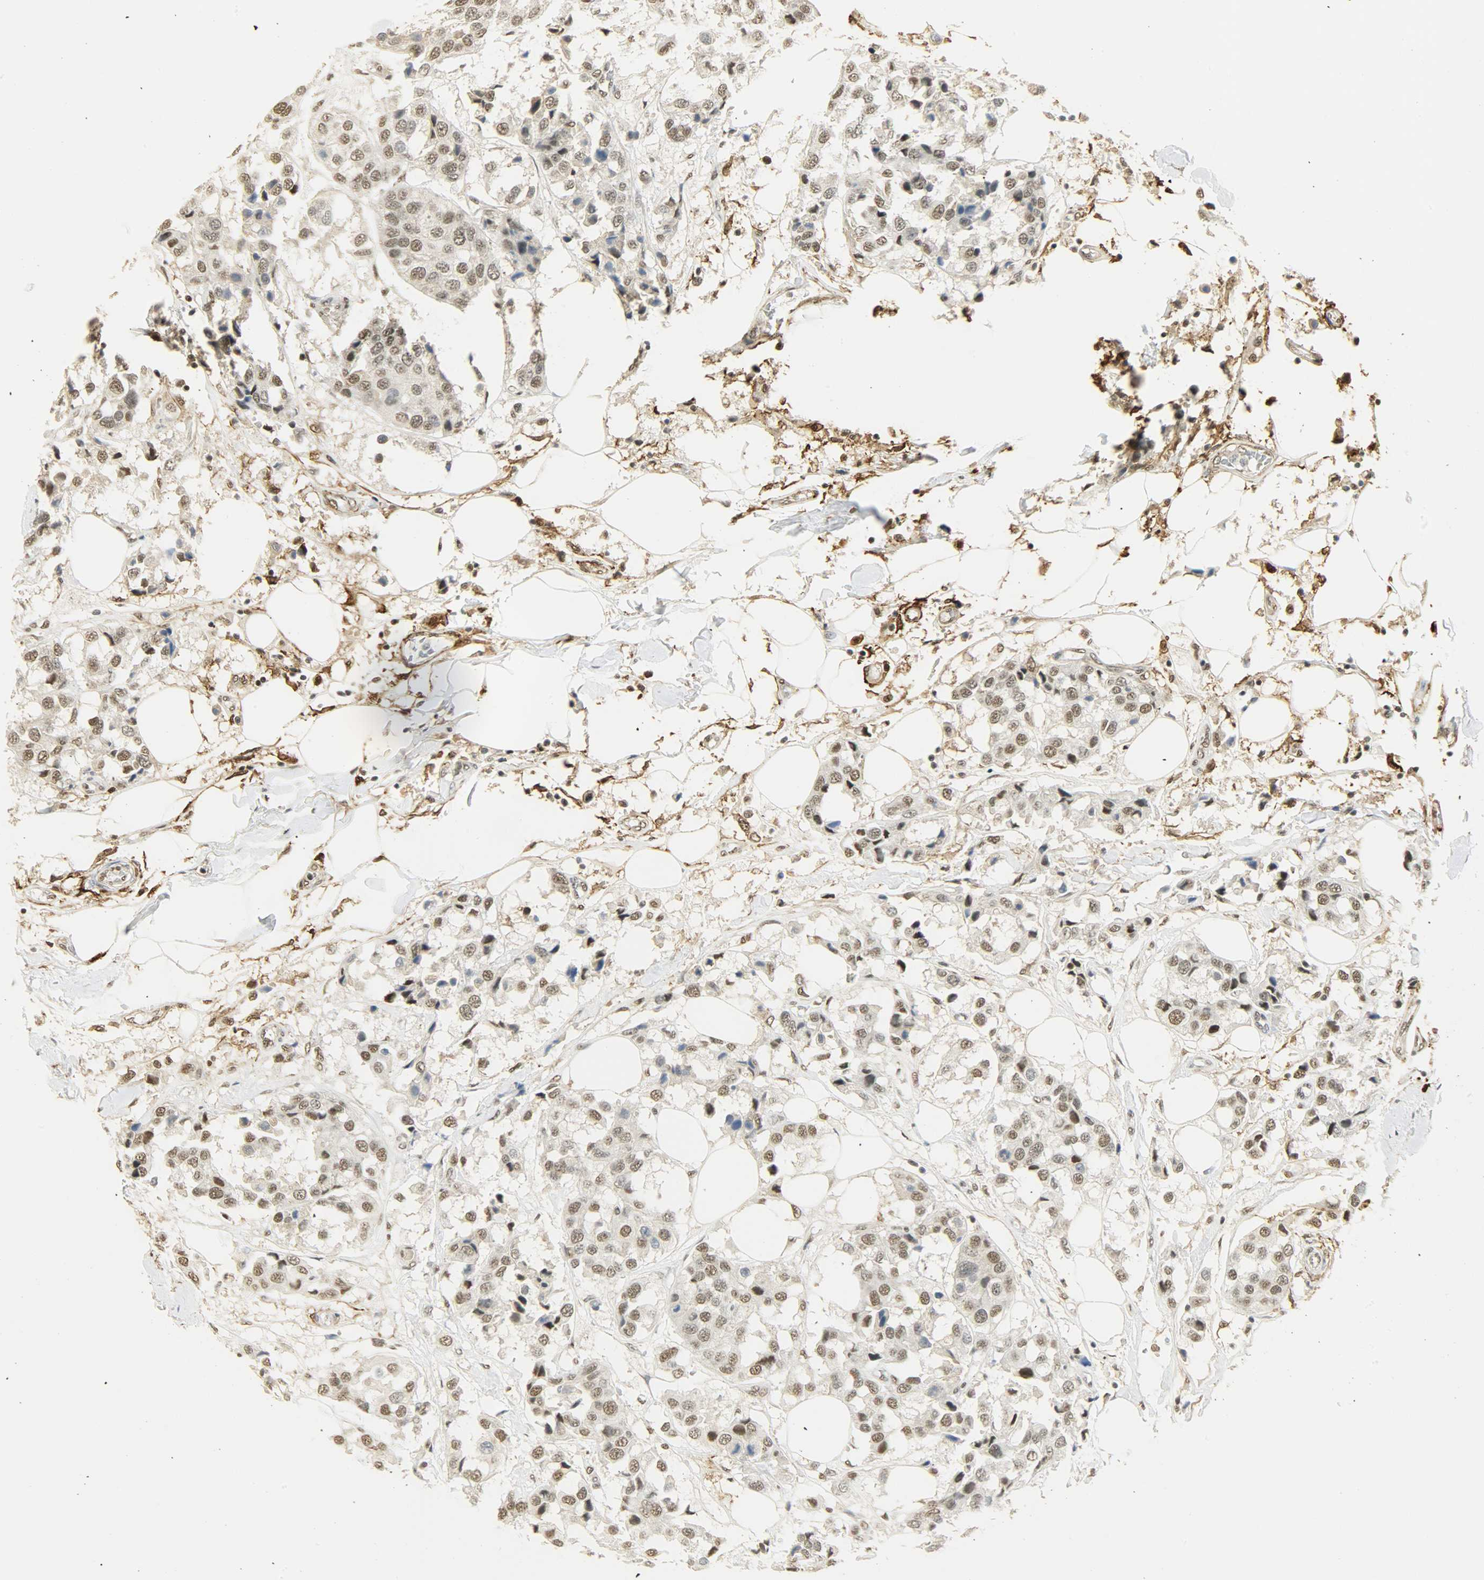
{"staining": {"intensity": "moderate", "quantity": ">75%", "location": "nuclear"}, "tissue": "breast cancer", "cell_type": "Tumor cells", "image_type": "cancer", "snomed": [{"axis": "morphology", "description": "Duct carcinoma"}, {"axis": "topography", "description": "Breast"}], "caption": "Approximately >75% of tumor cells in breast cancer (invasive ductal carcinoma) reveal moderate nuclear protein positivity as visualized by brown immunohistochemical staining.", "gene": "NGFR", "patient": {"sex": "female", "age": 80}}